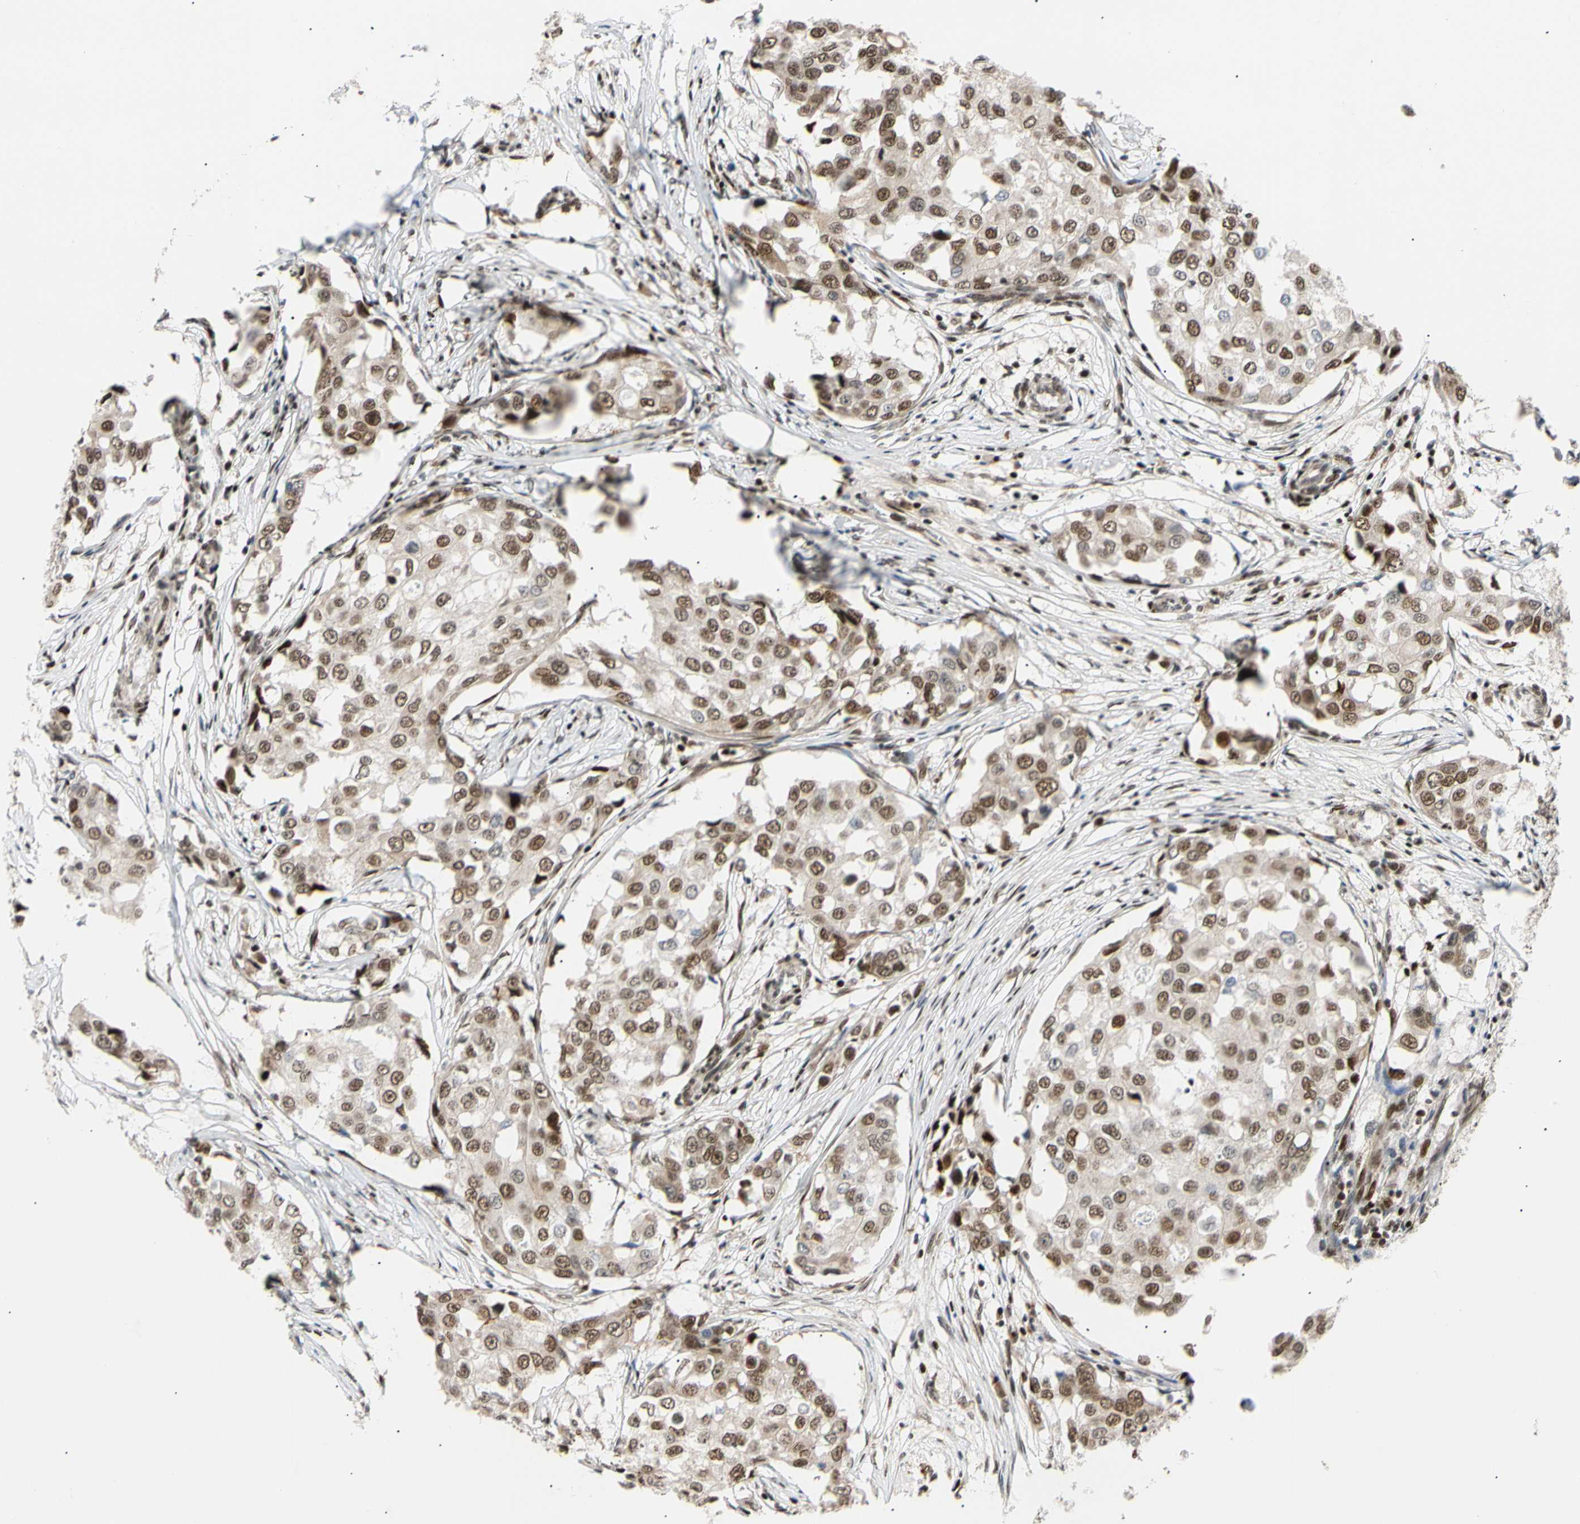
{"staining": {"intensity": "strong", "quantity": "25%-75%", "location": "nuclear"}, "tissue": "breast cancer", "cell_type": "Tumor cells", "image_type": "cancer", "snomed": [{"axis": "morphology", "description": "Duct carcinoma"}, {"axis": "topography", "description": "Breast"}], "caption": "Strong nuclear positivity for a protein is present in about 25%-75% of tumor cells of breast cancer using immunohistochemistry.", "gene": "E2F1", "patient": {"sex": "female", "age": 27}}